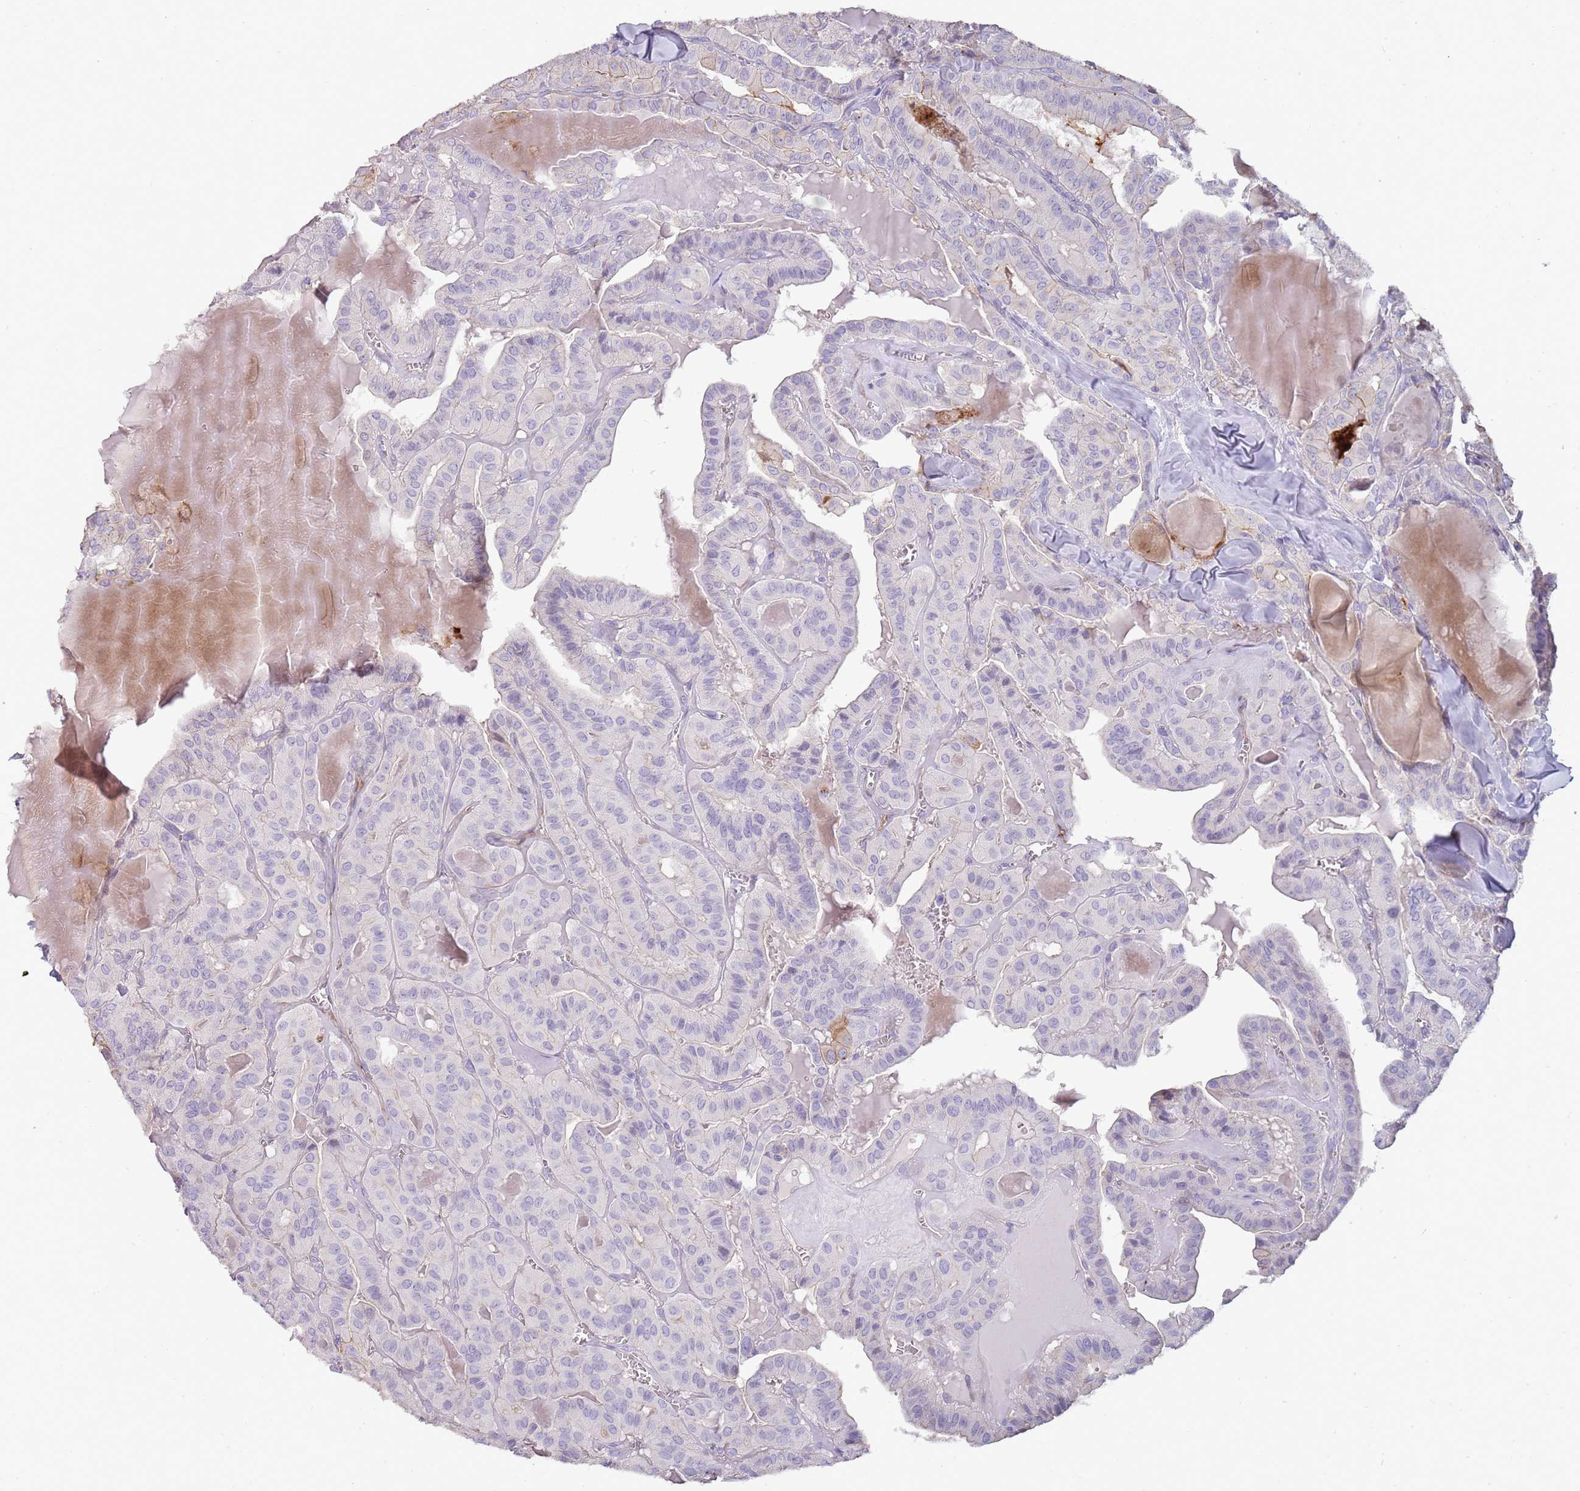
{"staining": {"intensity": "negative", "quantity": "none", "location": "none"}, "tissue": "thyroid cancer", "cell_type": "Tumor cells", "image_type": "cancer", "snomed": [{"axis": "morphology", "description": "Papillary adenocarcinoma, NOS"}, {"axis": "topography", "description": "Thyroid gland"}], "caption": "Thyroid papillary adenocarcinoma stained for a protein using IHC exhibits no positivity tumor cells.", "gene": "NBPF3", "patient": {"sex": "male", "age": 52}}